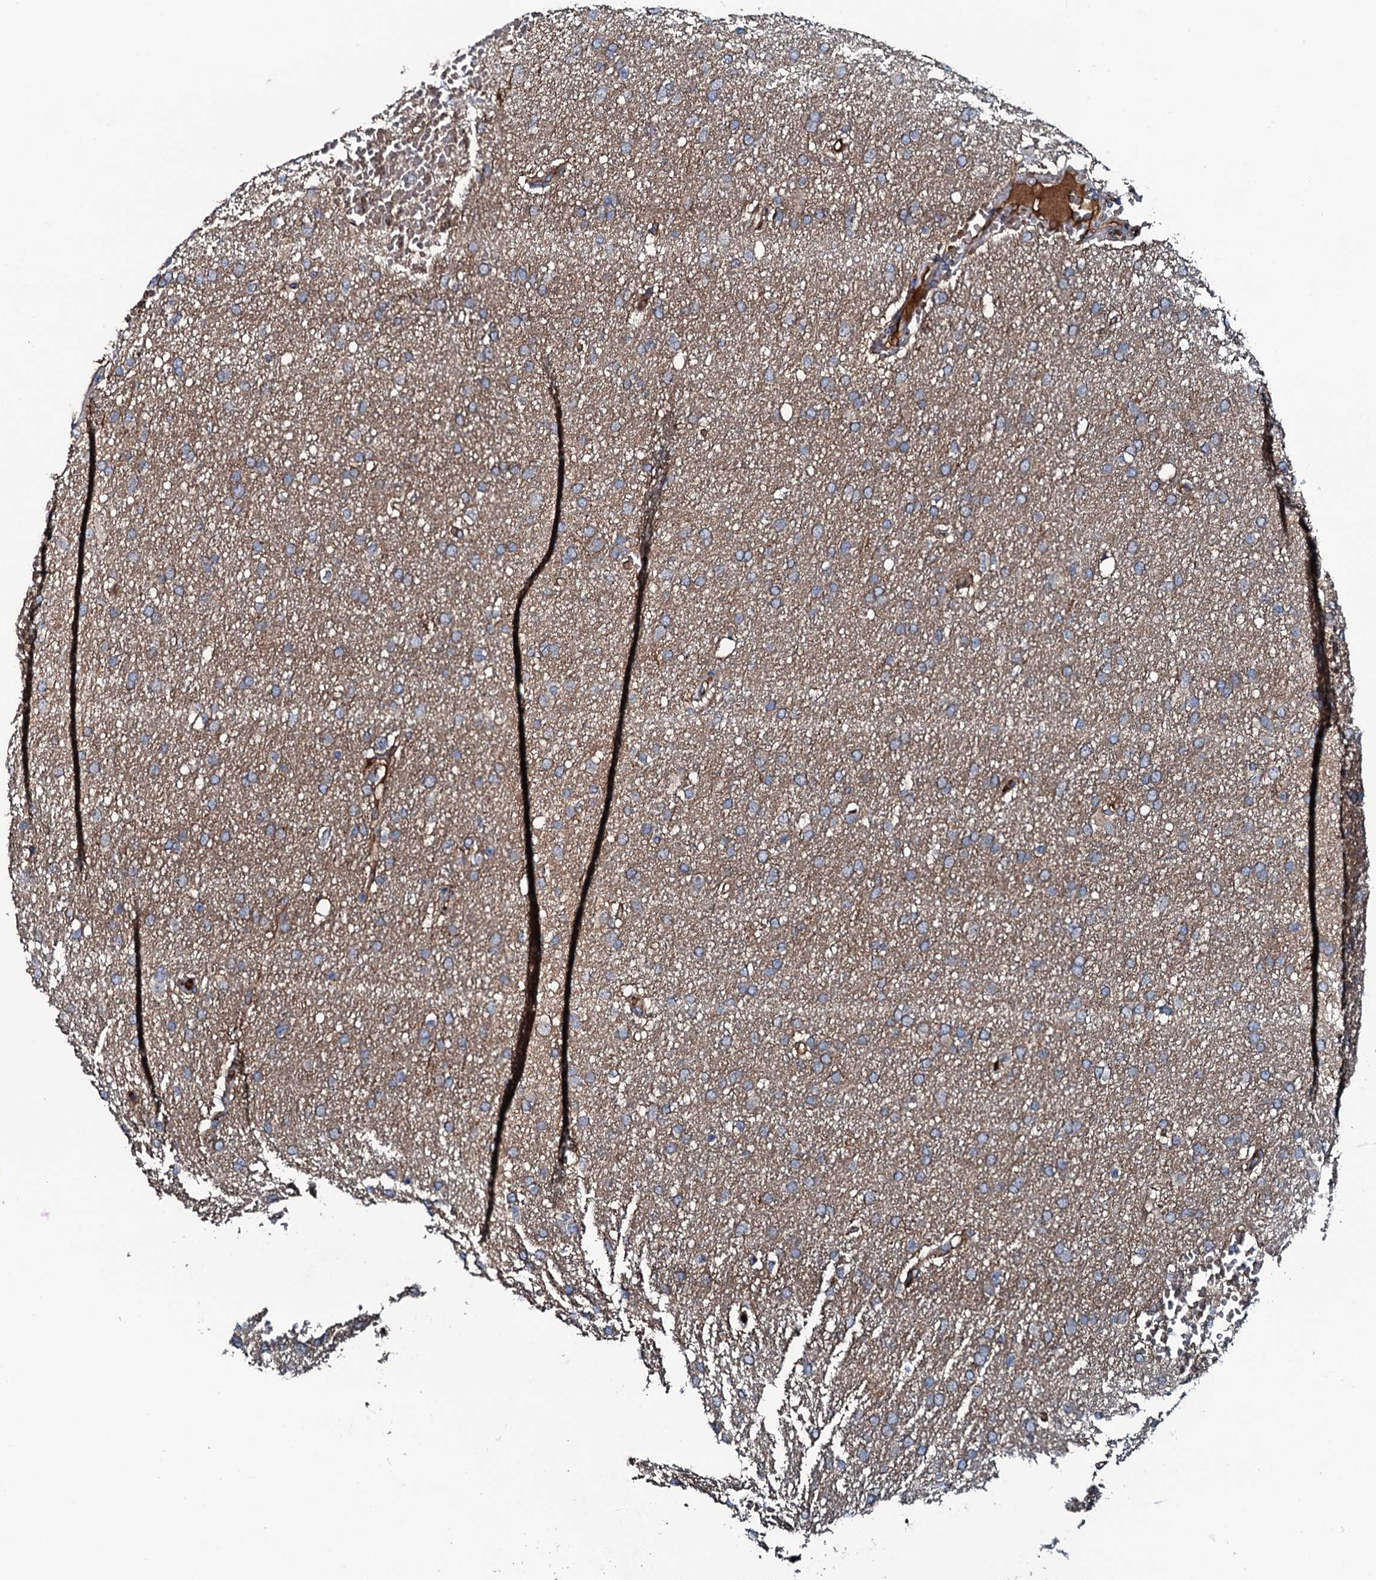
{"staining": {"intensity": "weak", "quantity": "25%-75%", "location": "cytoplasmic/membranous"}, "tissue": "glioma", "cell_type": "Tumor cells", "image_type": "cancer", "snomed": [{"axis": "morphology", "description": "Glioma, malignant, High grade"}, {"axis": "topography", "description": "Cerebral cortex"}], "caption": "There is low levels of weak cytoplasmic/membranous staining in tumor cells of malignant glioma (high-grade), as demonstrated by immunohistochemical staining (brown color).", "gene": "TRIM7", "patient": {"sex": "female", "age": 36}}